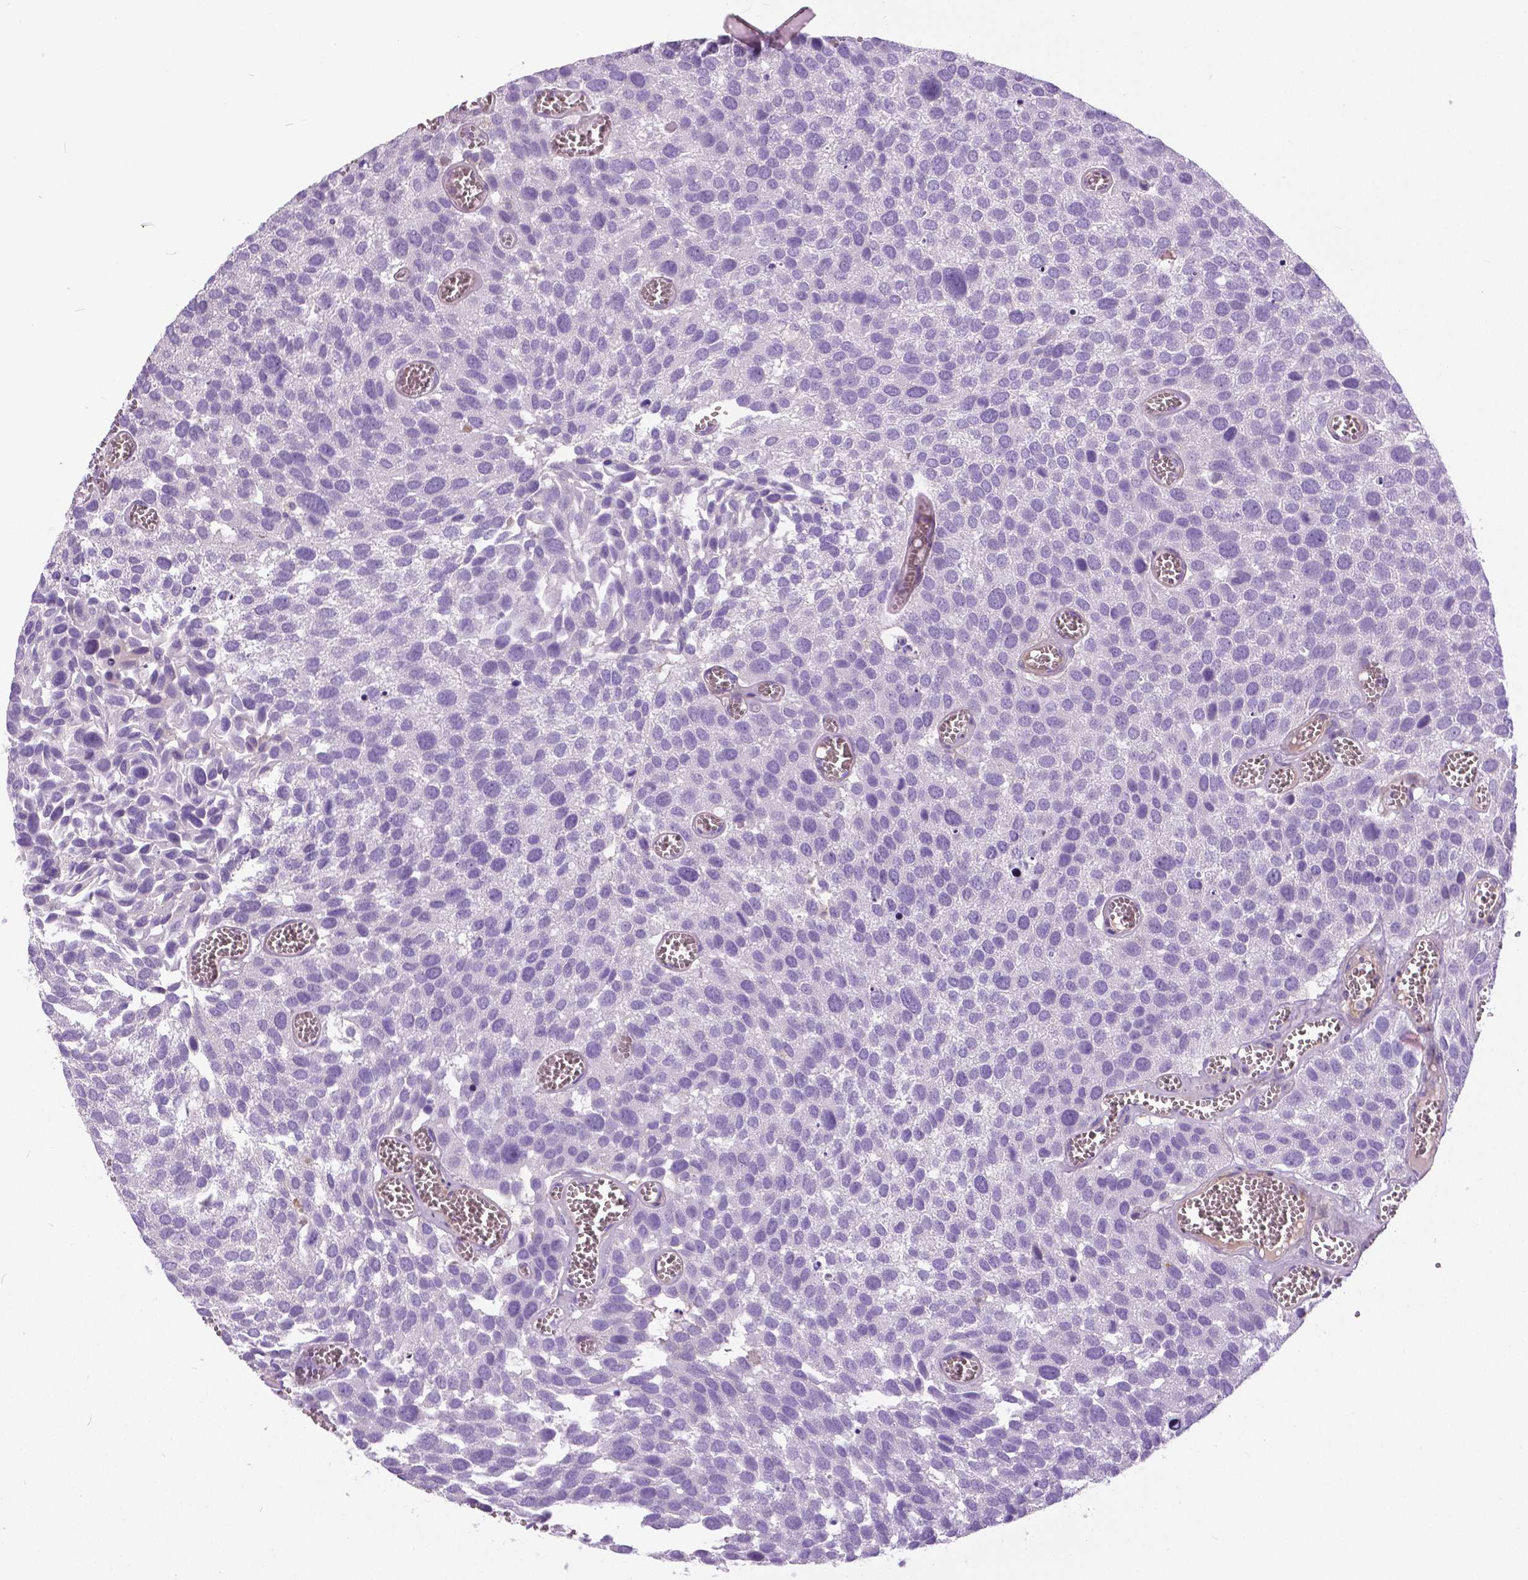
{"staining": {"intensity": "negative", "quantity": "none", "location": "none"}, "tissue": "urothelial cancer", "cell_type": "Tumor cells", "image_type": "cancer", "snomed": [{"axis": "morphology", "description": "Urothelial carcinoma, Low grade"}, {"axis": "topography", "description": "Urinary bladder"}], "caption": "The micrograph demonstrates no staining of tumor cells in low-grade urothelial carcinoma.", "gene": "ANXA13", "patient": {"sex": "female", "age": 69}}